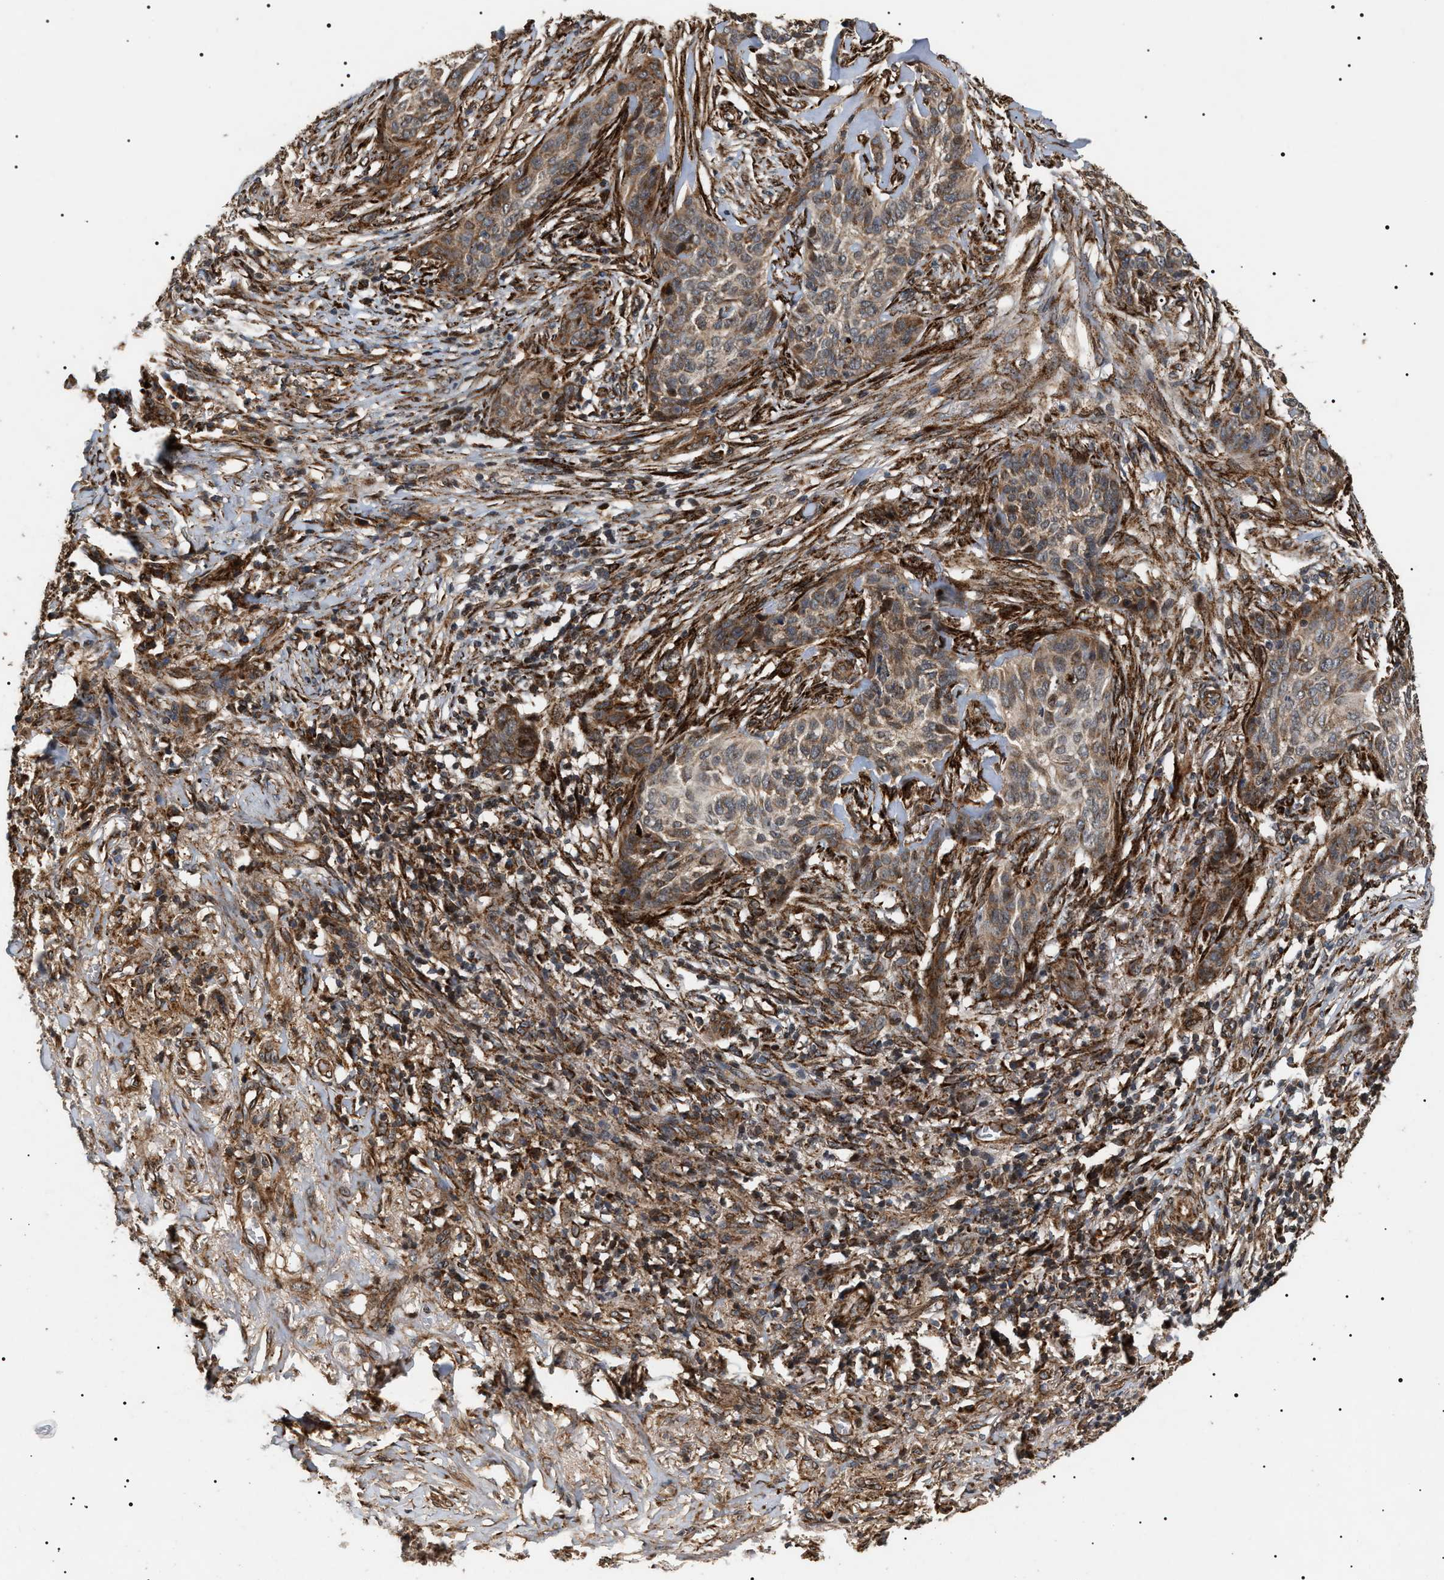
{"staining": {"intensity": "moderate", "quantity": ">75%", "location": "cytoplasmic/membranous"}, "tissue": "skin cancer", "cell_type": "Tumor cells", "image_type": "cancer", "snomed": [{"axis": "morphology", "description": "Basal cell carcinoma"}, {"axis": "topography", "description": "Skin"}], "caption": "Brown immunohistochemical staining in basal cell carcinoma (skin) displays moderate cytoplasmic/membranous positivity in about >75% of tumor cells.", "gene": "ZBTB26", "patient": {"sex": "male", "age": 85}}